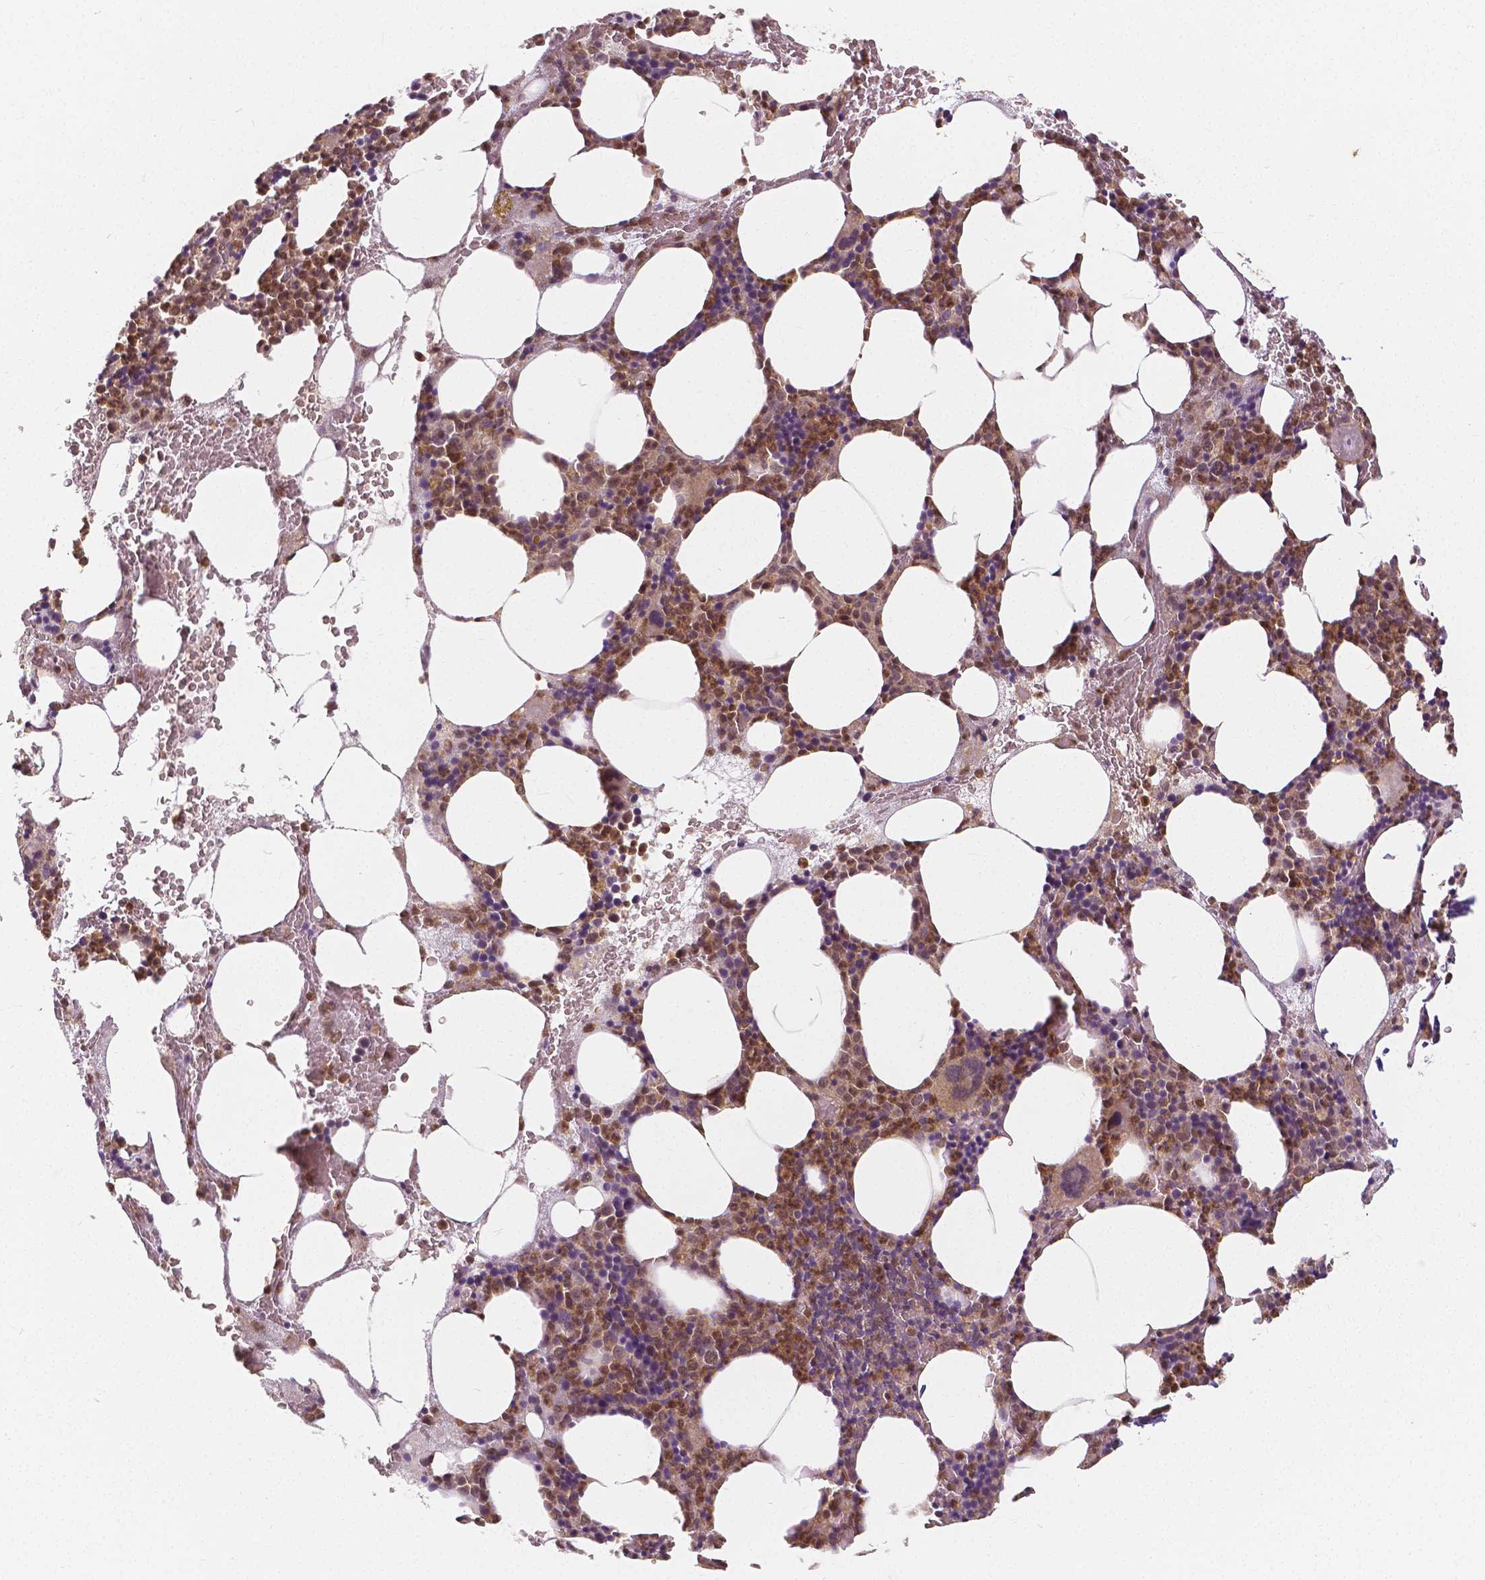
{"staining": {"intensity": "moderate", "quantity": "25%-75%", "location": "cytoplasmic/membranous,nuclear"}, "tissue": "bone marrow", "cell_type": "Hematopoietic cells", "image_type": "normal", "snomed": [{"axis": "morphology", "description": "Normal tissue, NOS"}, {"axis": "topography", "description": "Bone marrow"}], "caption": "The photomicrograph shows staining of unremarkable bone marrow, revealing moderate cytoplasmic/membranous,nuclear protein positivity (brown color) within hematopoietic cells. The staining is performed using DAB brown chromogen to label protein expression. The nuclei are counter-stained blue using hematoxylin.", "gene": "NAPRT", "patient": {"sex": "male", "age": 89}}